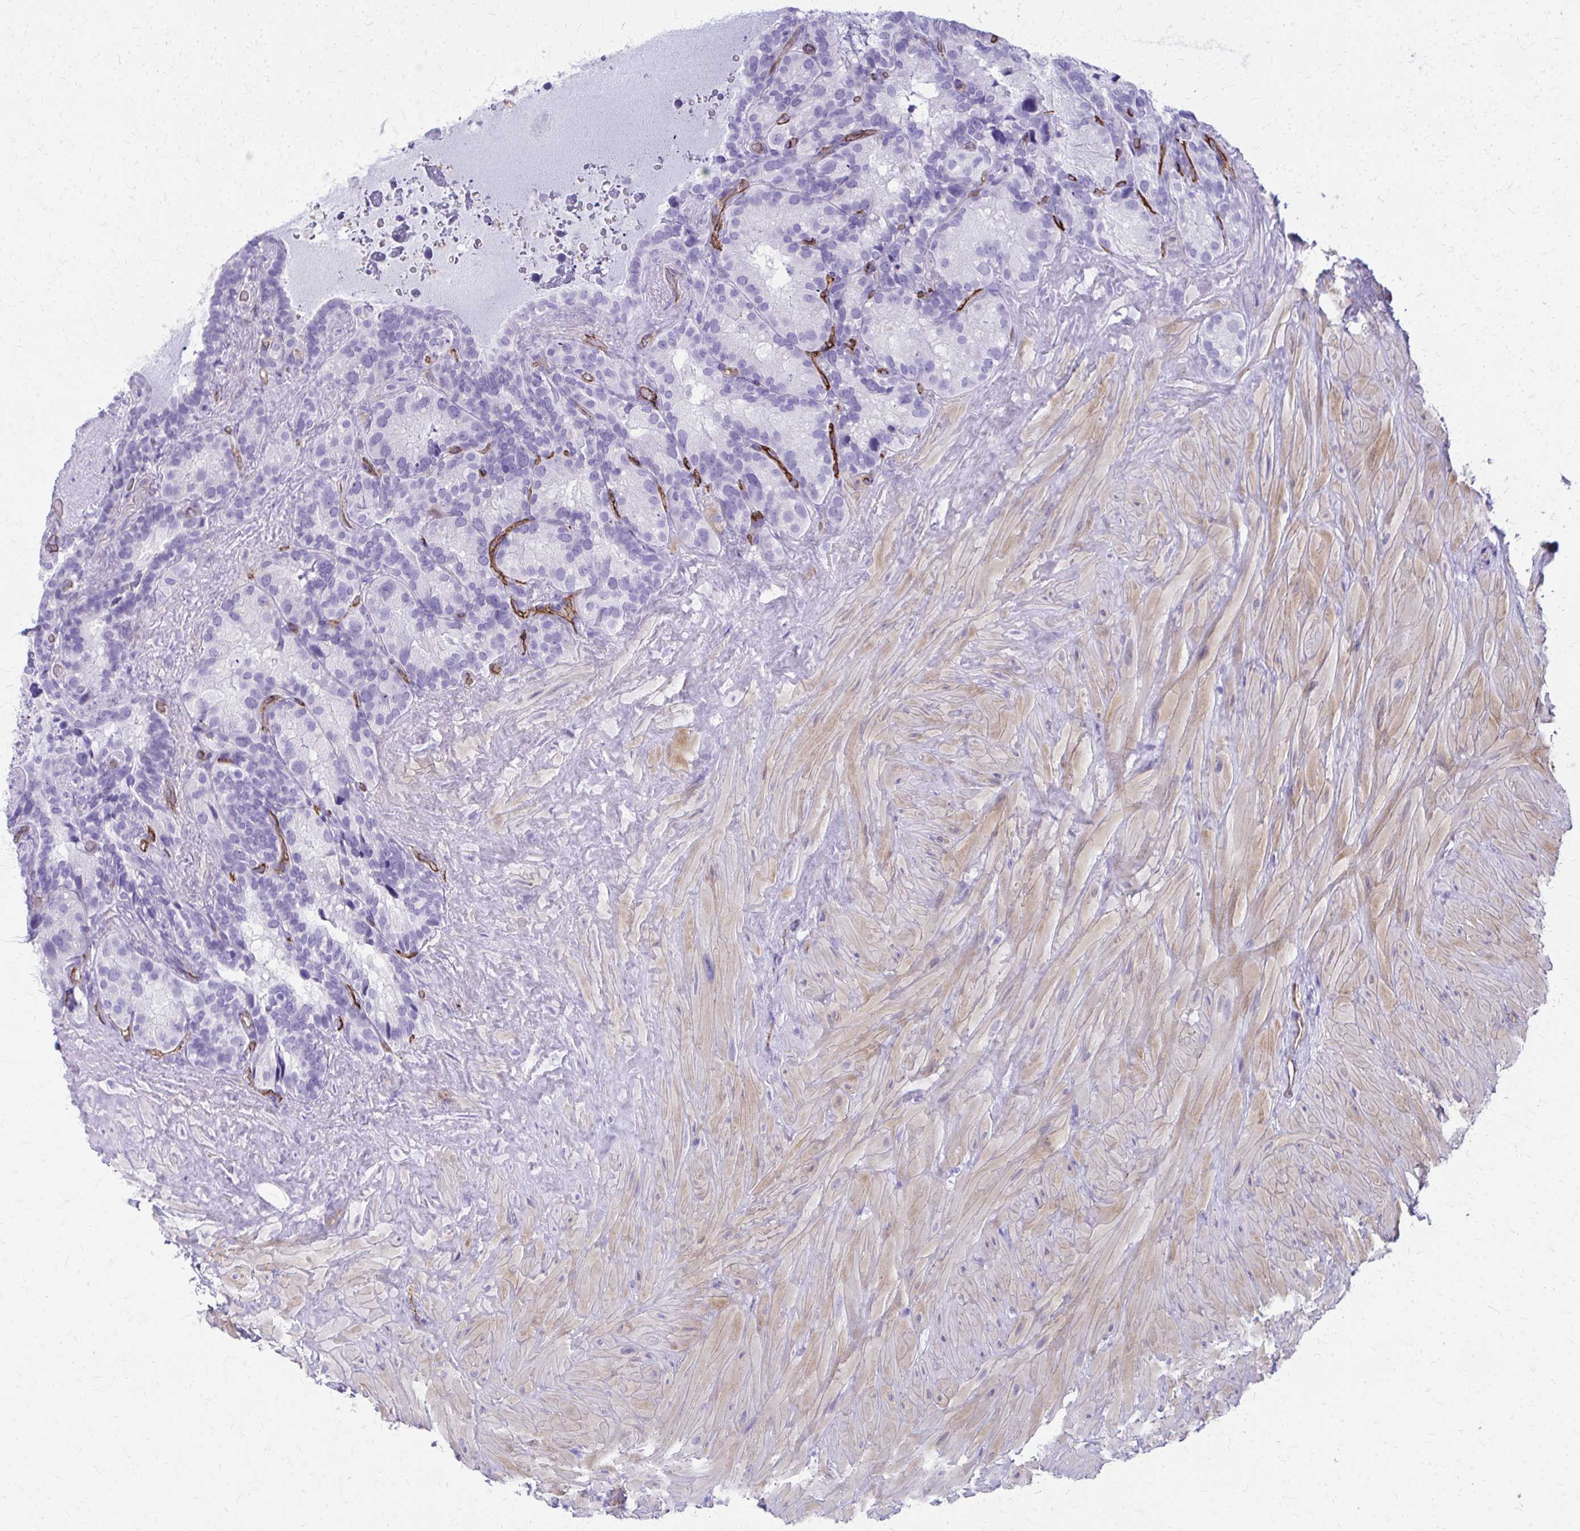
{"staining": {"intensity": "negative", "quantity": "none", "location": "none"}, "tissue": "seminal vesicle", "cell_type": "Glandular cells", "image_type": "normal", "snomed": [{"axis": "morphology", "description": "Normal tissue, NOS"}, {"axis": "topography", "description": "Seminal veicle"}], "caption": "Immunohistochemistry (IHC) photomicrograph of unremarkable human seminal vesicle stained for a protein (brown), which displays no staining in glandular cells.", "gene": "TPSG1", "patient": {"sex": "male", "age": 60}}